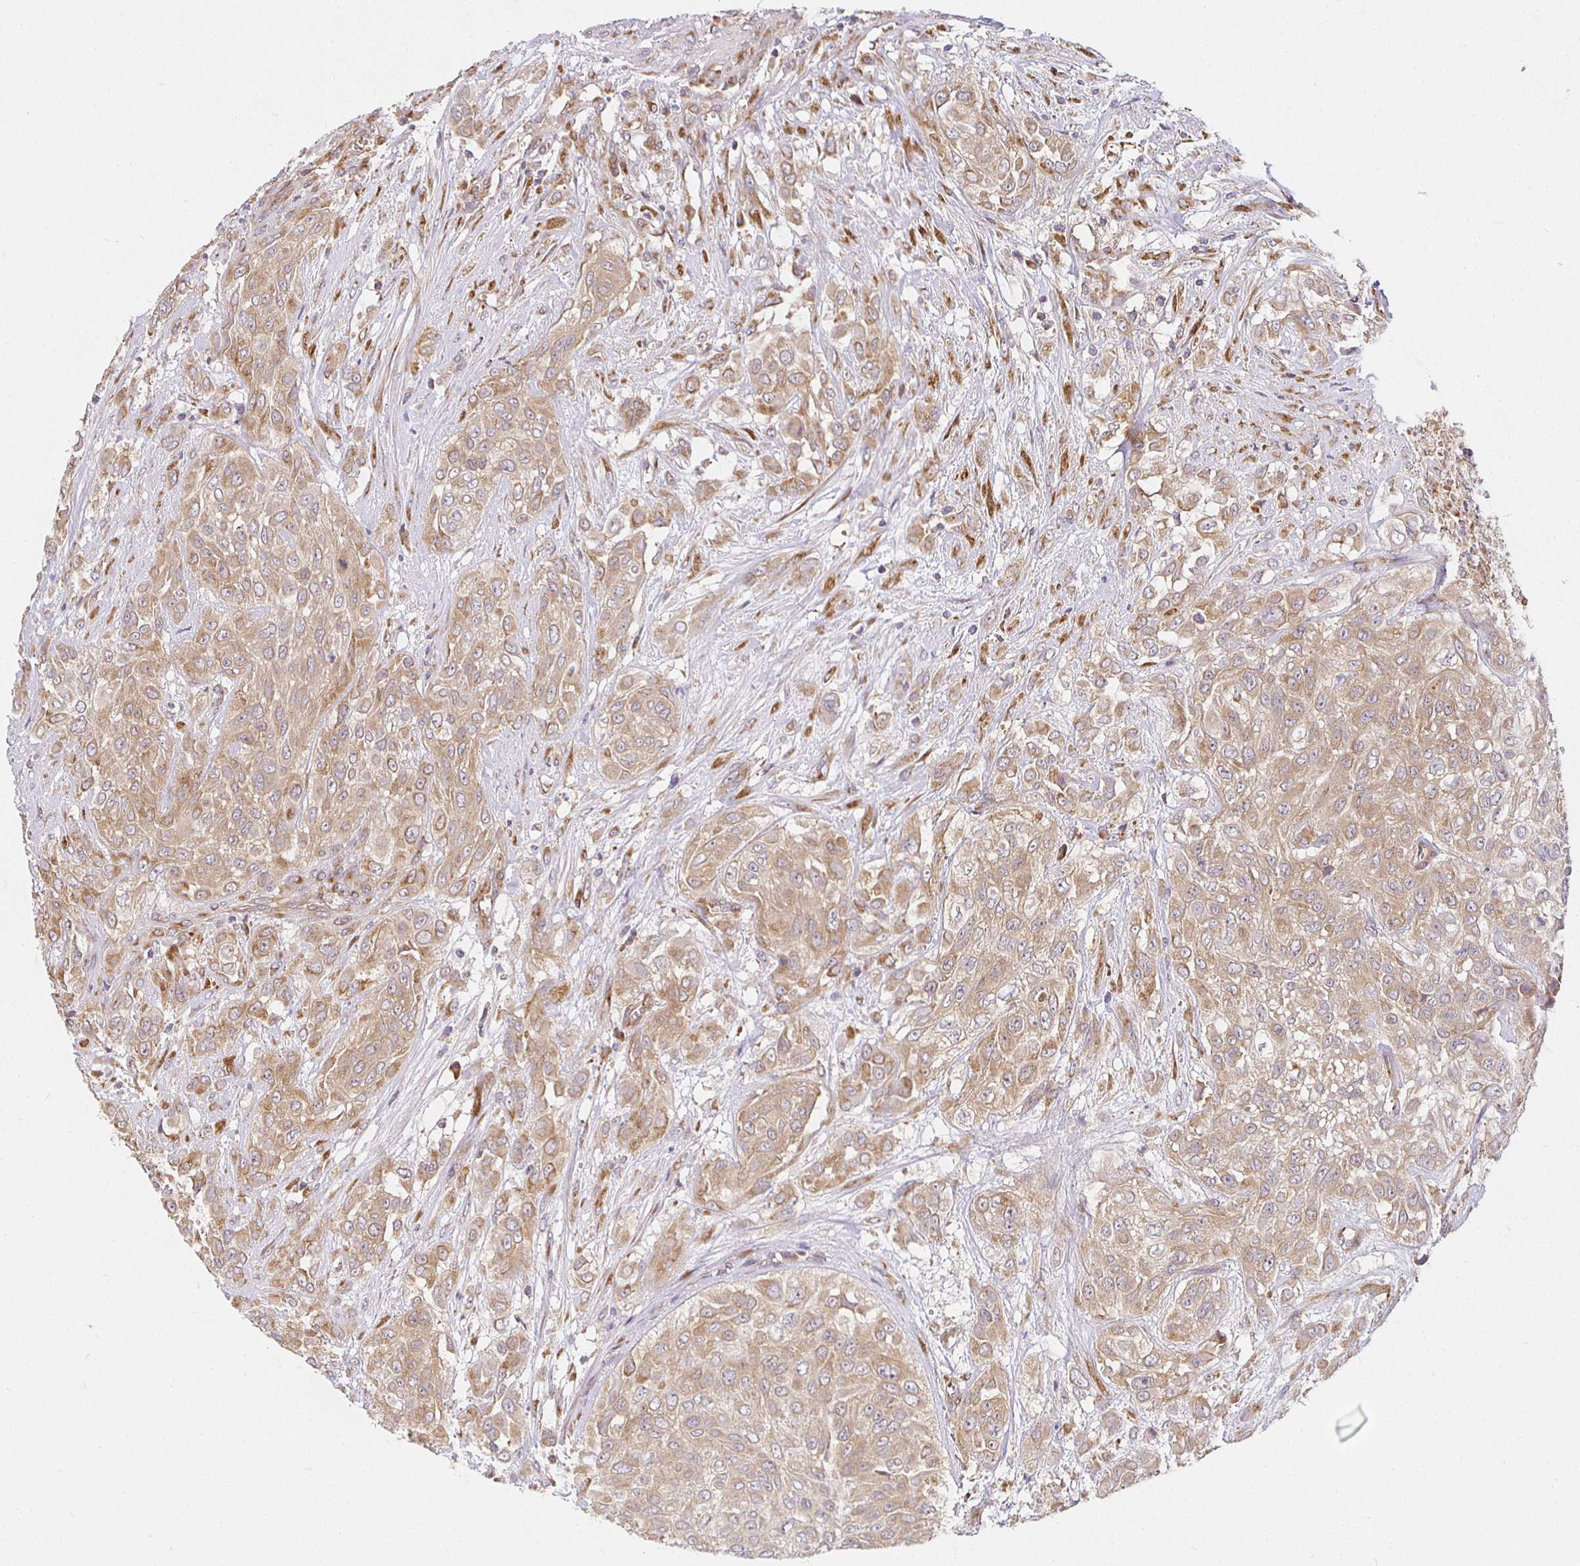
{"staining": {"intensity": "weak", "quantity": ">75%", "location": "cytoplasmic/membranous"}, "tissue": "urothelial cancer", "cell_type": "Tumor cells", "image_type": "cancer", "snomed": [{"axis": "morphology", "description": "Urothelial carcinoma, High grade"}, {"axis": "topography", "description": "Urinary bladder"}], "caption": "This photomicrograph shows IHC staining of human urothelial cancer, with low weak cytoplasmic/membranous expression in about >75% of tumor cells.", "gene": "IRAK1", "patient": {"sex": "male", "age": 57}}